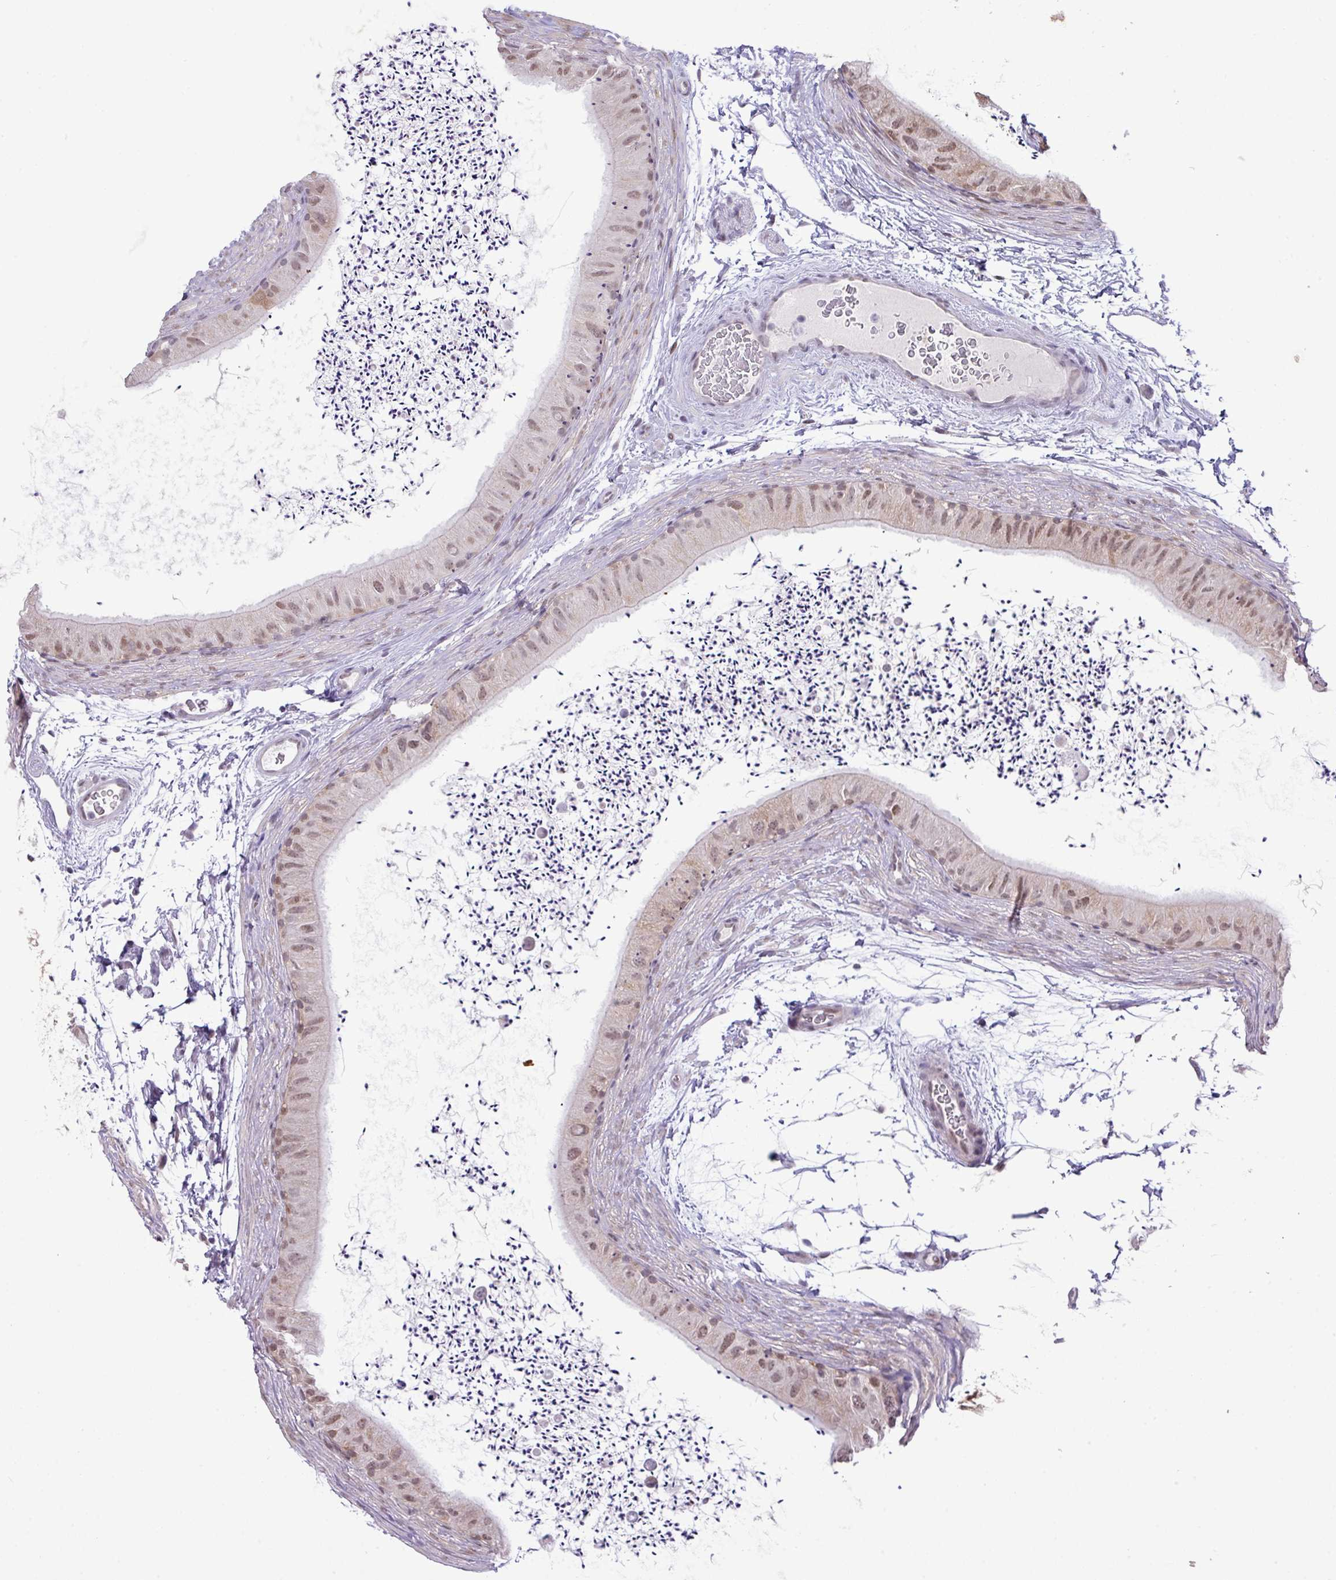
{"staining": {"intensity": "moderate", "quantity": "25%-75%", "location": "nuclear"}, "tissue": "epididymis", "cell_type": "Glandular cells", "image_type": "normal", "snomed": [{"axis": "morphology", "description": "Normal tissue, NOS"}, {"axis": "topography", "description": "Epididymis"}], "caption": "IHC of benign human epididymis displays medium levels of moderate nuclear staining in about 25%-75% of glandular cells.", "gene": "ANKRD13B", "patient": {"sex": "male", "age": 50}}